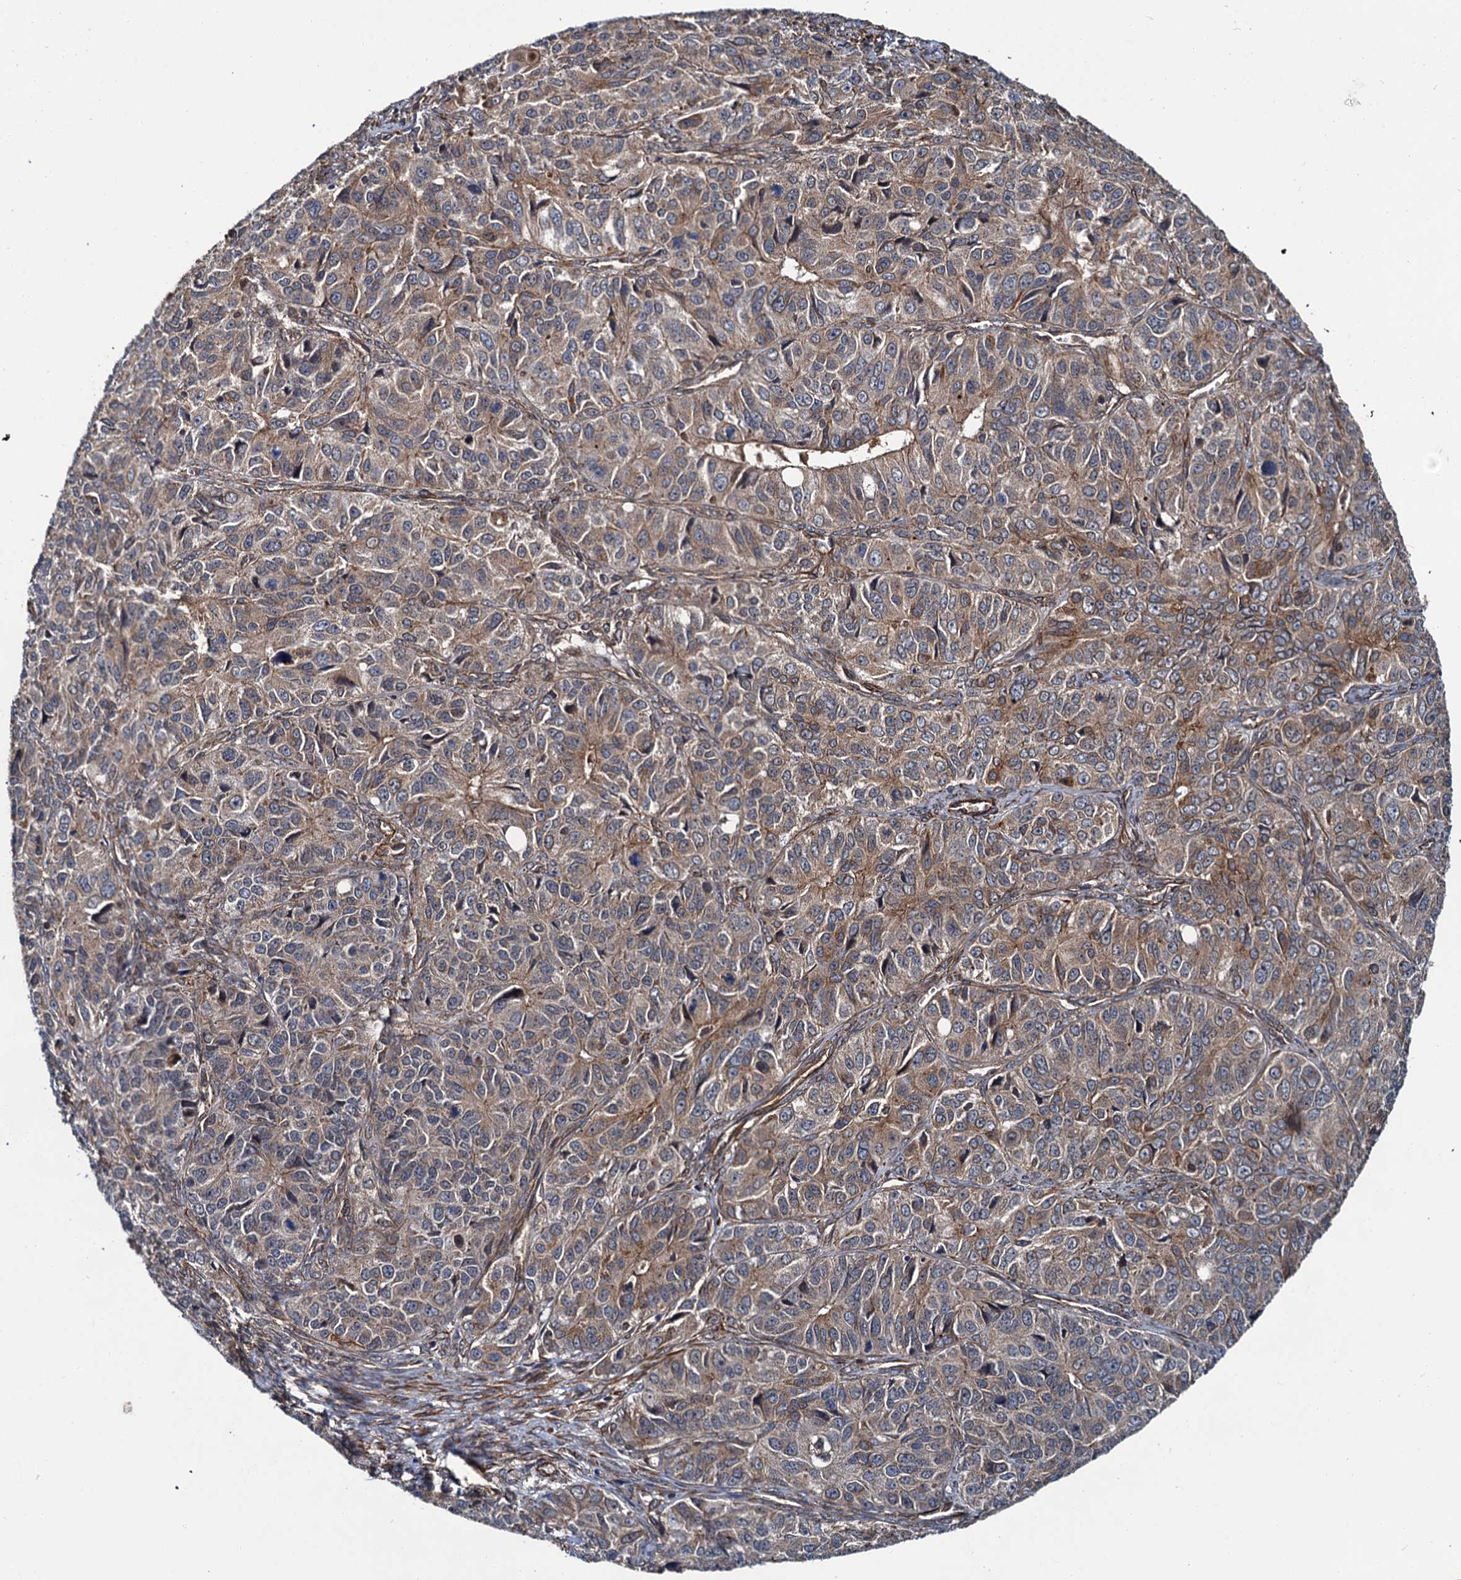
{"staining": {"intensity": "moderate", "quantity": ">75%", "location": "cytoplasmic/membranous"}, "tissue": "ovarian cancer", "cell_type": "Tumor cells", "image_type": "cancer", "snomed": [{"axis": "morphology", "description": "Carcinoma, endometroid"}, {"axis": "topography", "description": "Ovary"}], "caption": "Immunohistochemical staining of human ovarian cancer displays moderate cytoplasmic/membranous protein positivity in about >75% of tumor cells.", "gene": "ZFYVE19", "patient": {"sex": "female", "age": 51}}